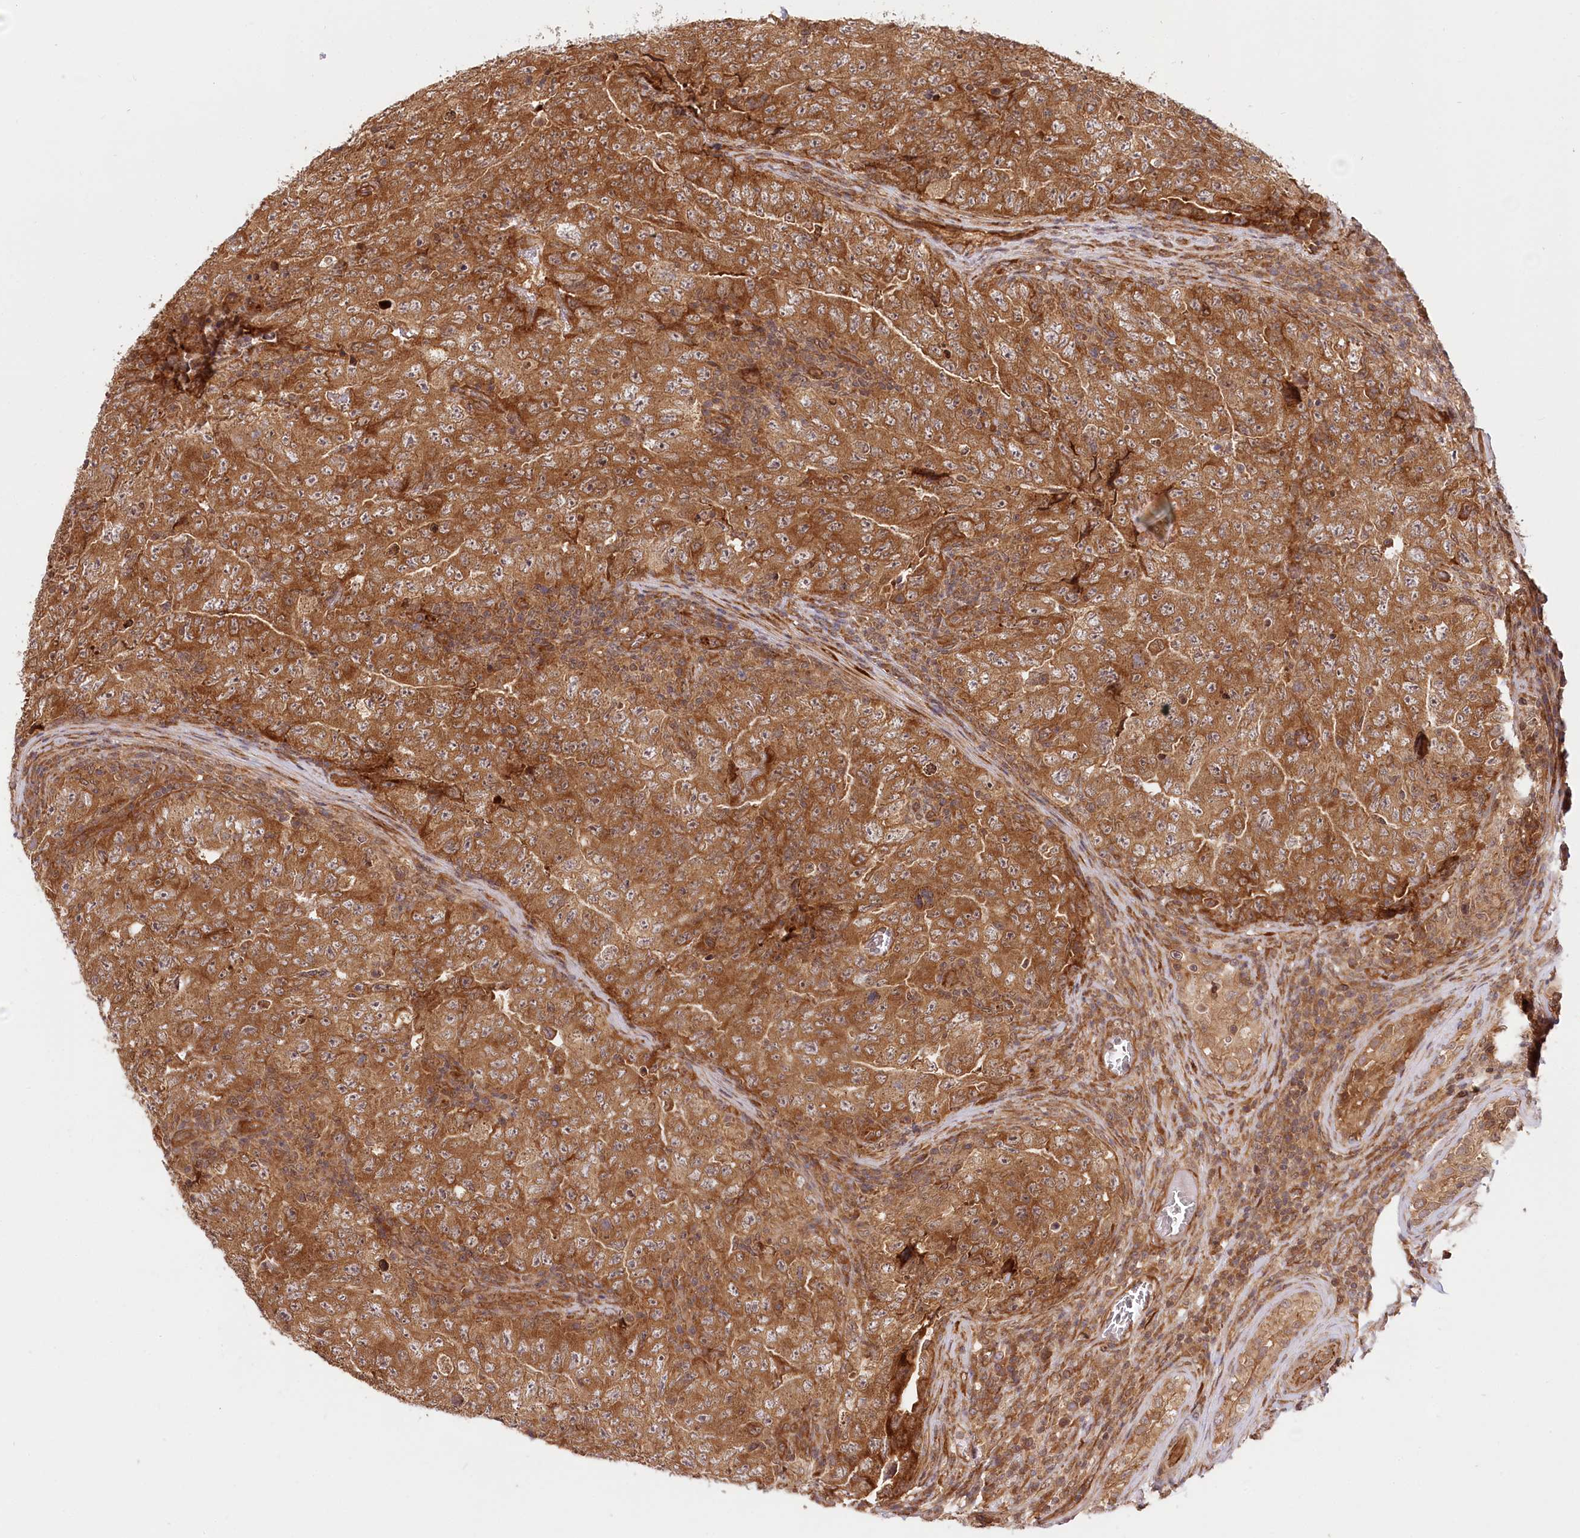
{"staining": {"intensity": "strong", "quantity": ">75%", "location": "cytoplasmic/membranous"}, "tissue": "testis cancer", "cell_type": "Tumor cells", "image_type": "cancer", "snomed": [{"axis": "morphology", "description": "Carcinoma, Embryonal, NOS"}, {"axis": "topography", "description": "Testis"}], "caption": "Immunohistochemistry of embryonal carcinoma (testis) shows high levels of strong cytoplasmic/membranous expression in approximately >75% of tumor cells.", "gene": "CEP70", "patient": {"sex": "male", "age": 26}}